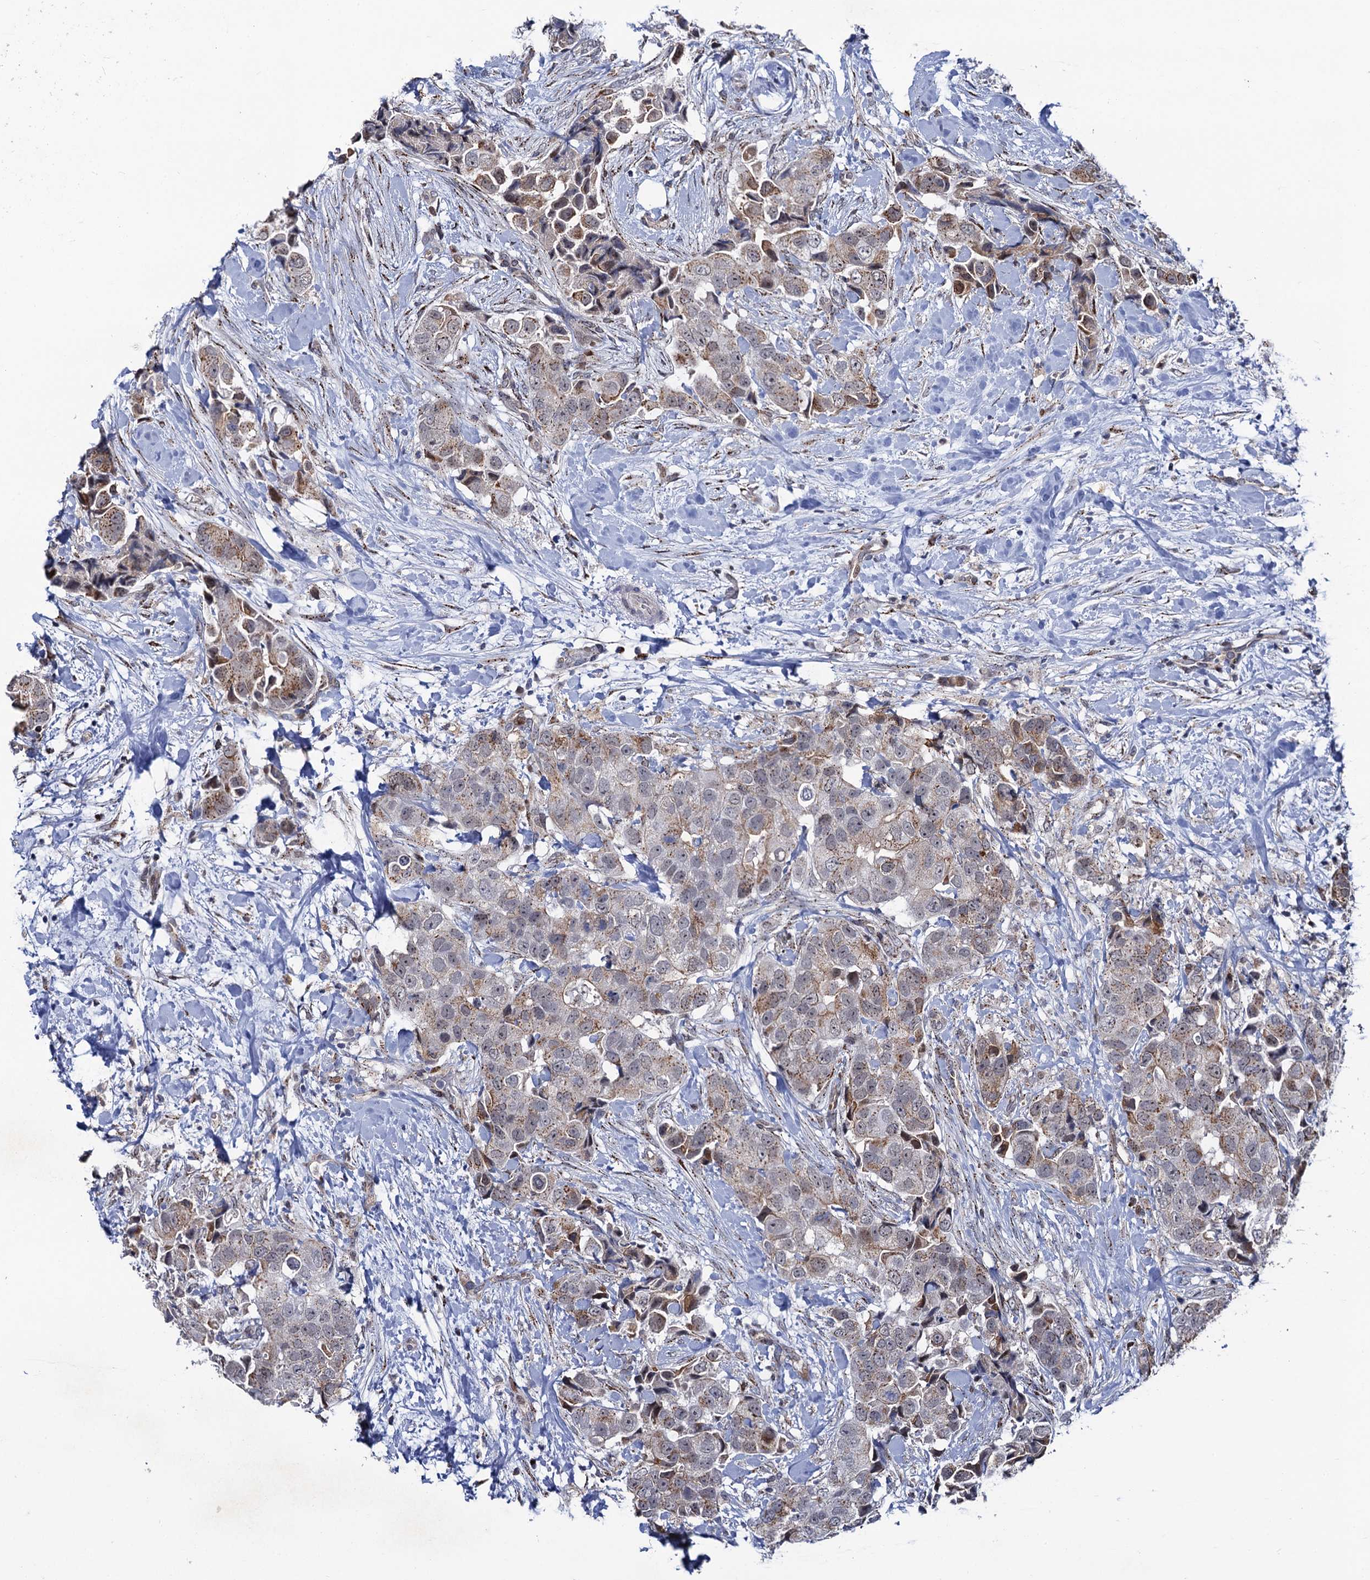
{"staining": {"intensity": "weak", "quantity": "25%-75%", "location": "cytoplasmic/membranous"}, "tissue": "breast cancer", "cell_type": "Tumor cells", "image_type": "cancer", "snomed": [{"axis": "morphology", "description": "Normal tissue, NOS"}, {"axis": "morphology", "description": "Duct carcinoma"}, {"axis": "topography", "description": "Breast"}], "caption": "Protein expression analysis of breast cancer (invasive ductal carcinoma) reveals weak cytoplasmic/membranous expression in approximately 25%-75% of tumor cells. (brown staining indicates protein expression, while blue staining denotes nuclei).", "gene": "THAP2", "patient": {"sex": "female", "age": 62}}